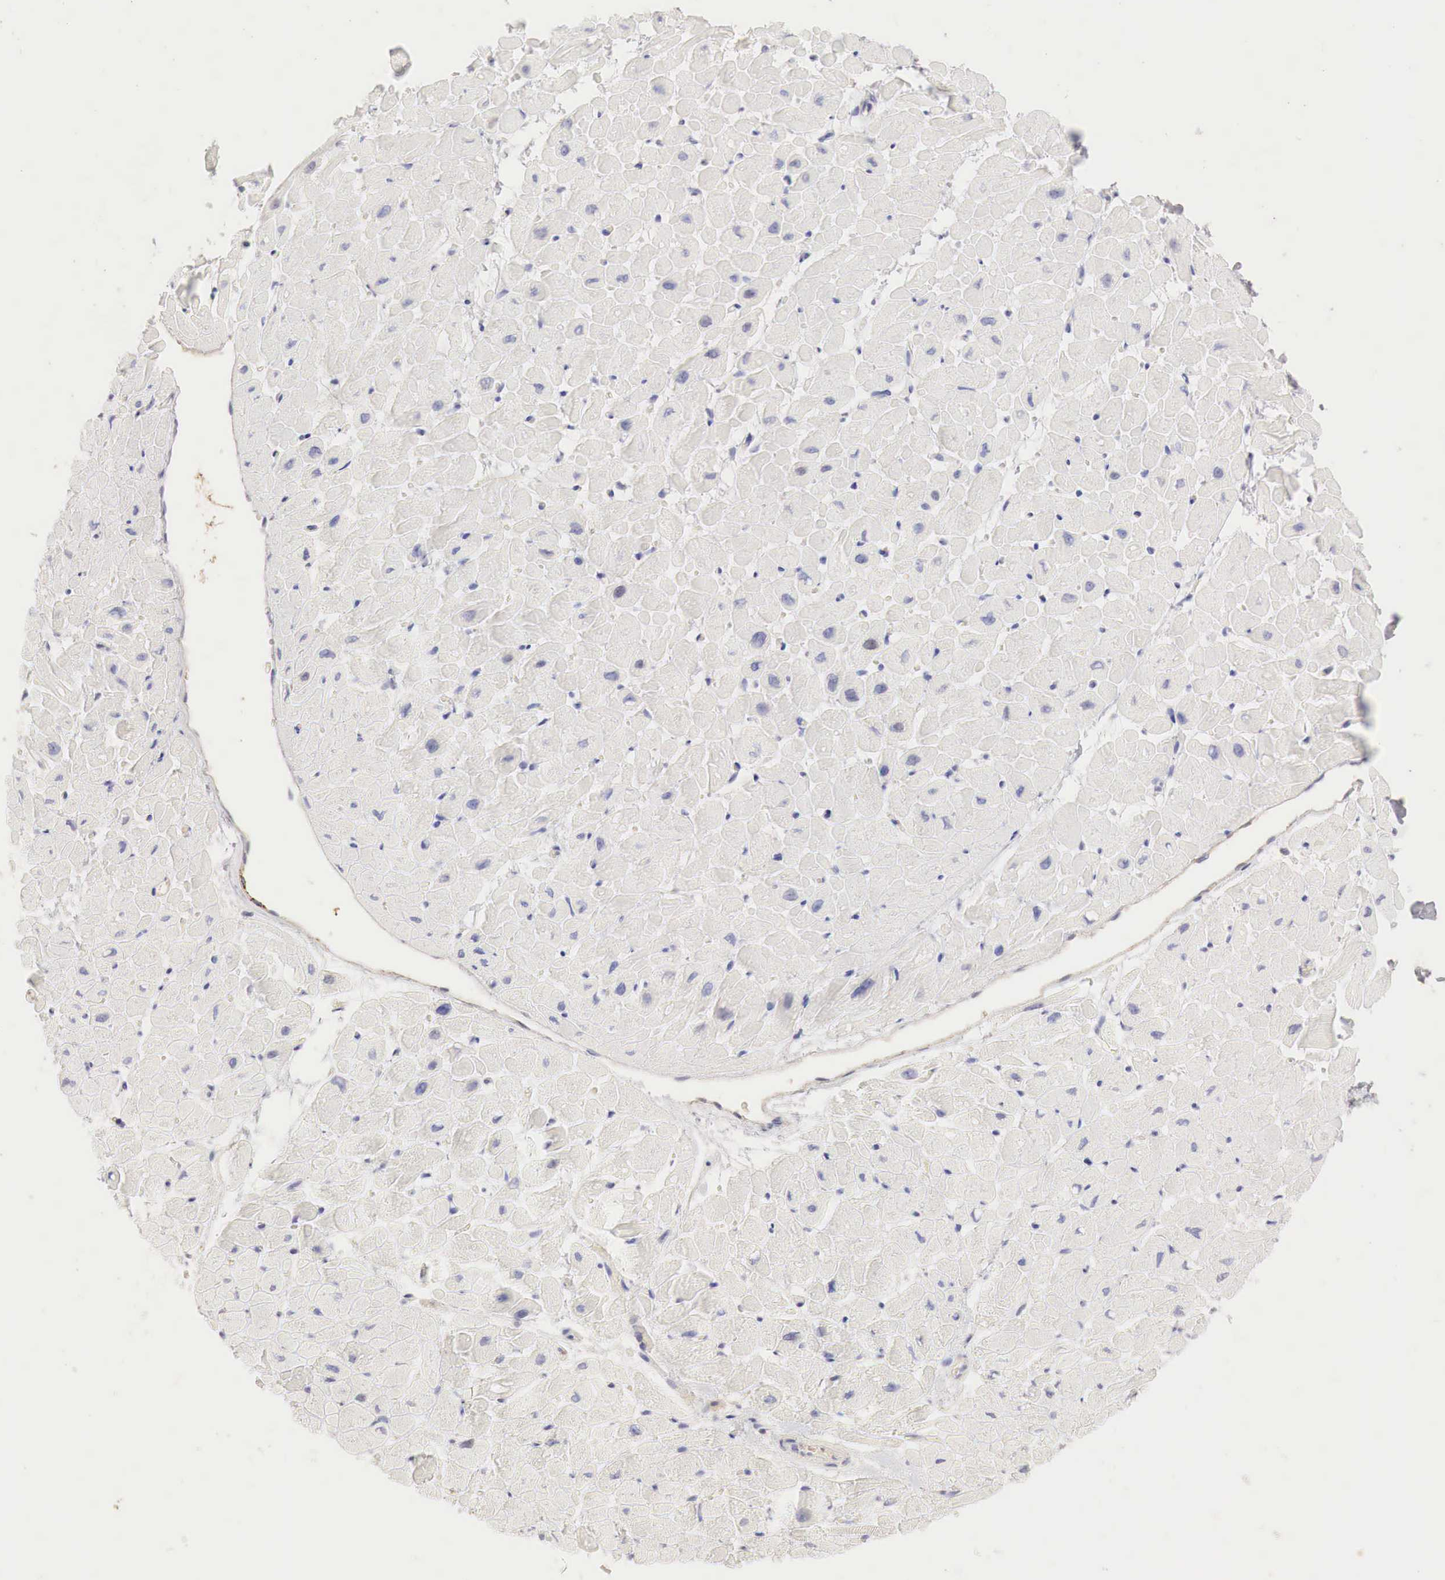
{"staining": {"intensity": "negative", "quantity": "none", "location": "none"}, "tissue": "heart muscle", "cell_type": "Cardiomyocytes", "image_type": "normal", "snomed": [{"axis": "morphology", "description": "Normal tissue, NOS"}, {"axis": "topography", "description": "Heart"}], "caption": "Cardiomyocytes are negative for protein expression in benign human heart muscle. (Immunohistochemistry, brightfield microscopy, high magnification).", "gene": "OTC", "patient": {"sex": "male", "age": 45}}